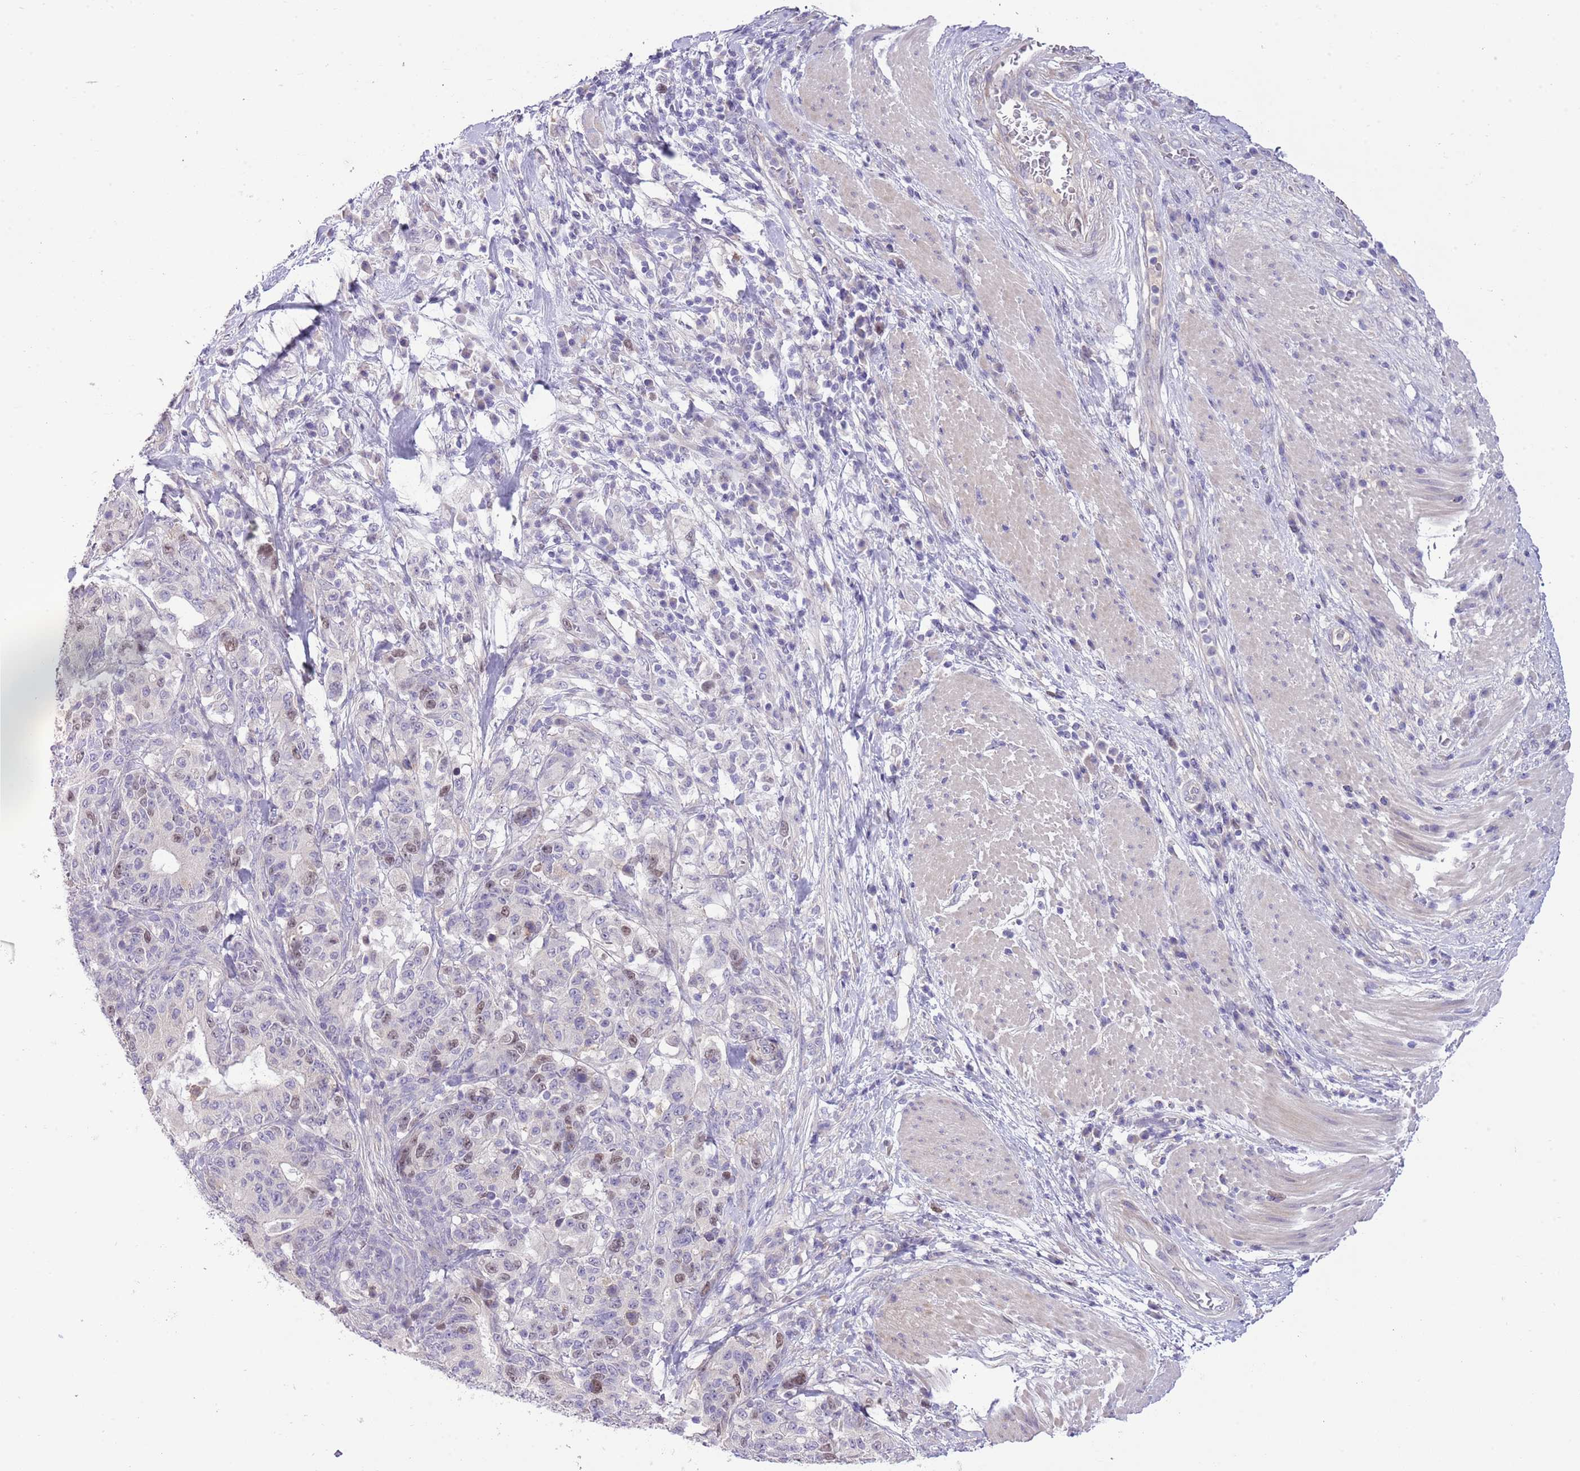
{"staining": {"intensity": "weak", "quantity": "<25%", "location": "nuclear"}, "tissue": "stomach cancer", "cell_type": "Tumor cells", "image_type": "cancer", "snomed": [{"axis": "morphology", "description": "Normal tissue, NOS"}, {"axis": "morphology", "description": "Adenocarcinoma, NOS"}, {"axis": "topography", "description": "Stomach"}], "caption": "A high-resolution micrograph shows immunohistochemistry staining of stomach cancer, which shows no significant staining in tumor cells.", "gene": "FBRSL1", "patient": {"sex": "female", "age": 64}}